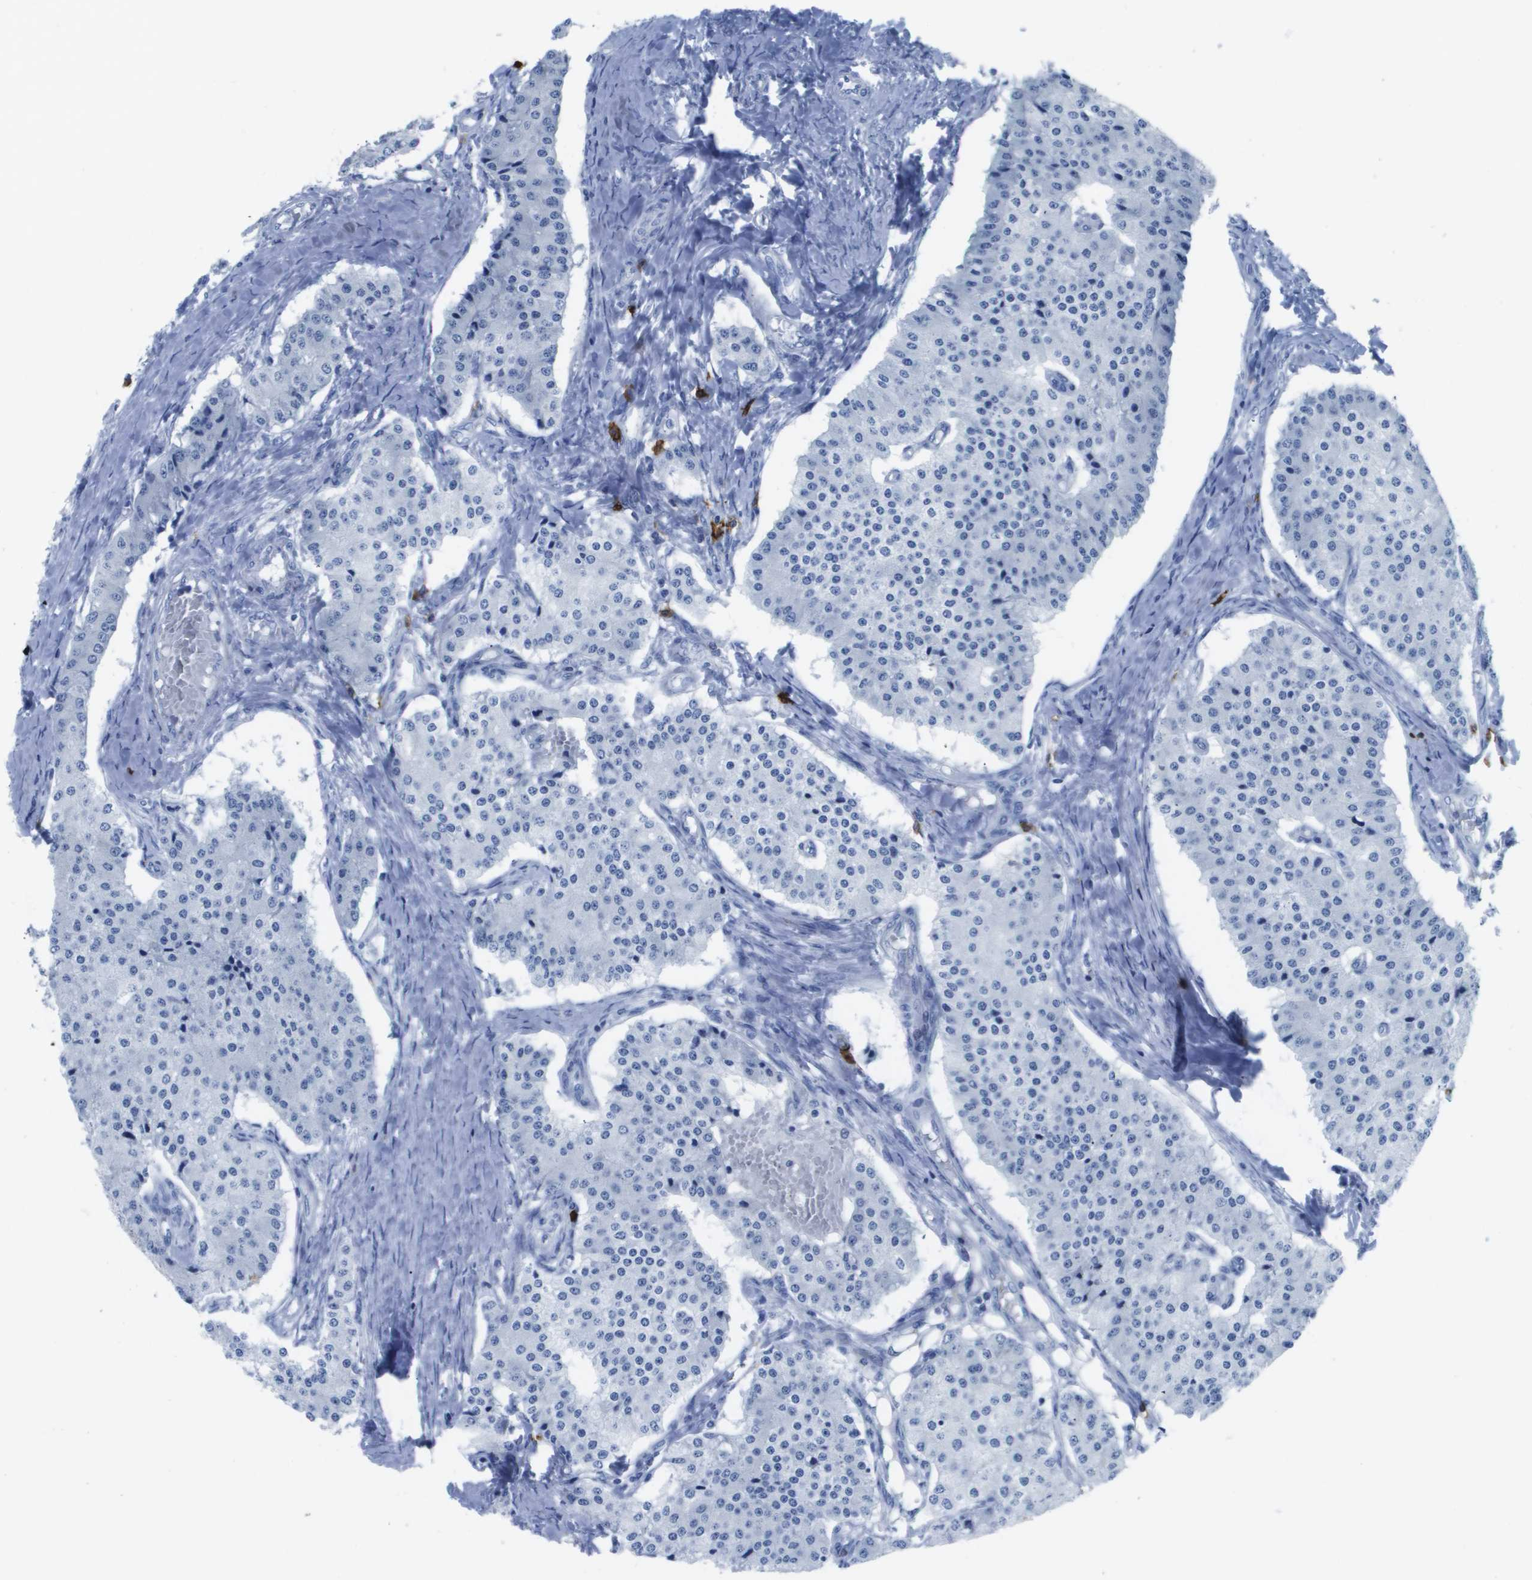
{"staining": {"intensity": "negative", "quantity": "none", "location": "none"}, "tissue": "carcinoid", "cell_type": "Tumor cells", "image_type": "cancer", "snomed": [{"axis": "morphology", "description": "Carcinoid, malignant, NOS"}, {"axis": "topography", "description": "Colon"}], "caption": "Micrograph shows no significant protein staining in tumor cells of carcinoid. (DAB immunohistochemistry (IHC), high magnification).", "gene": "MS4A1", "patient": {"sex": "female", "age": 52}}